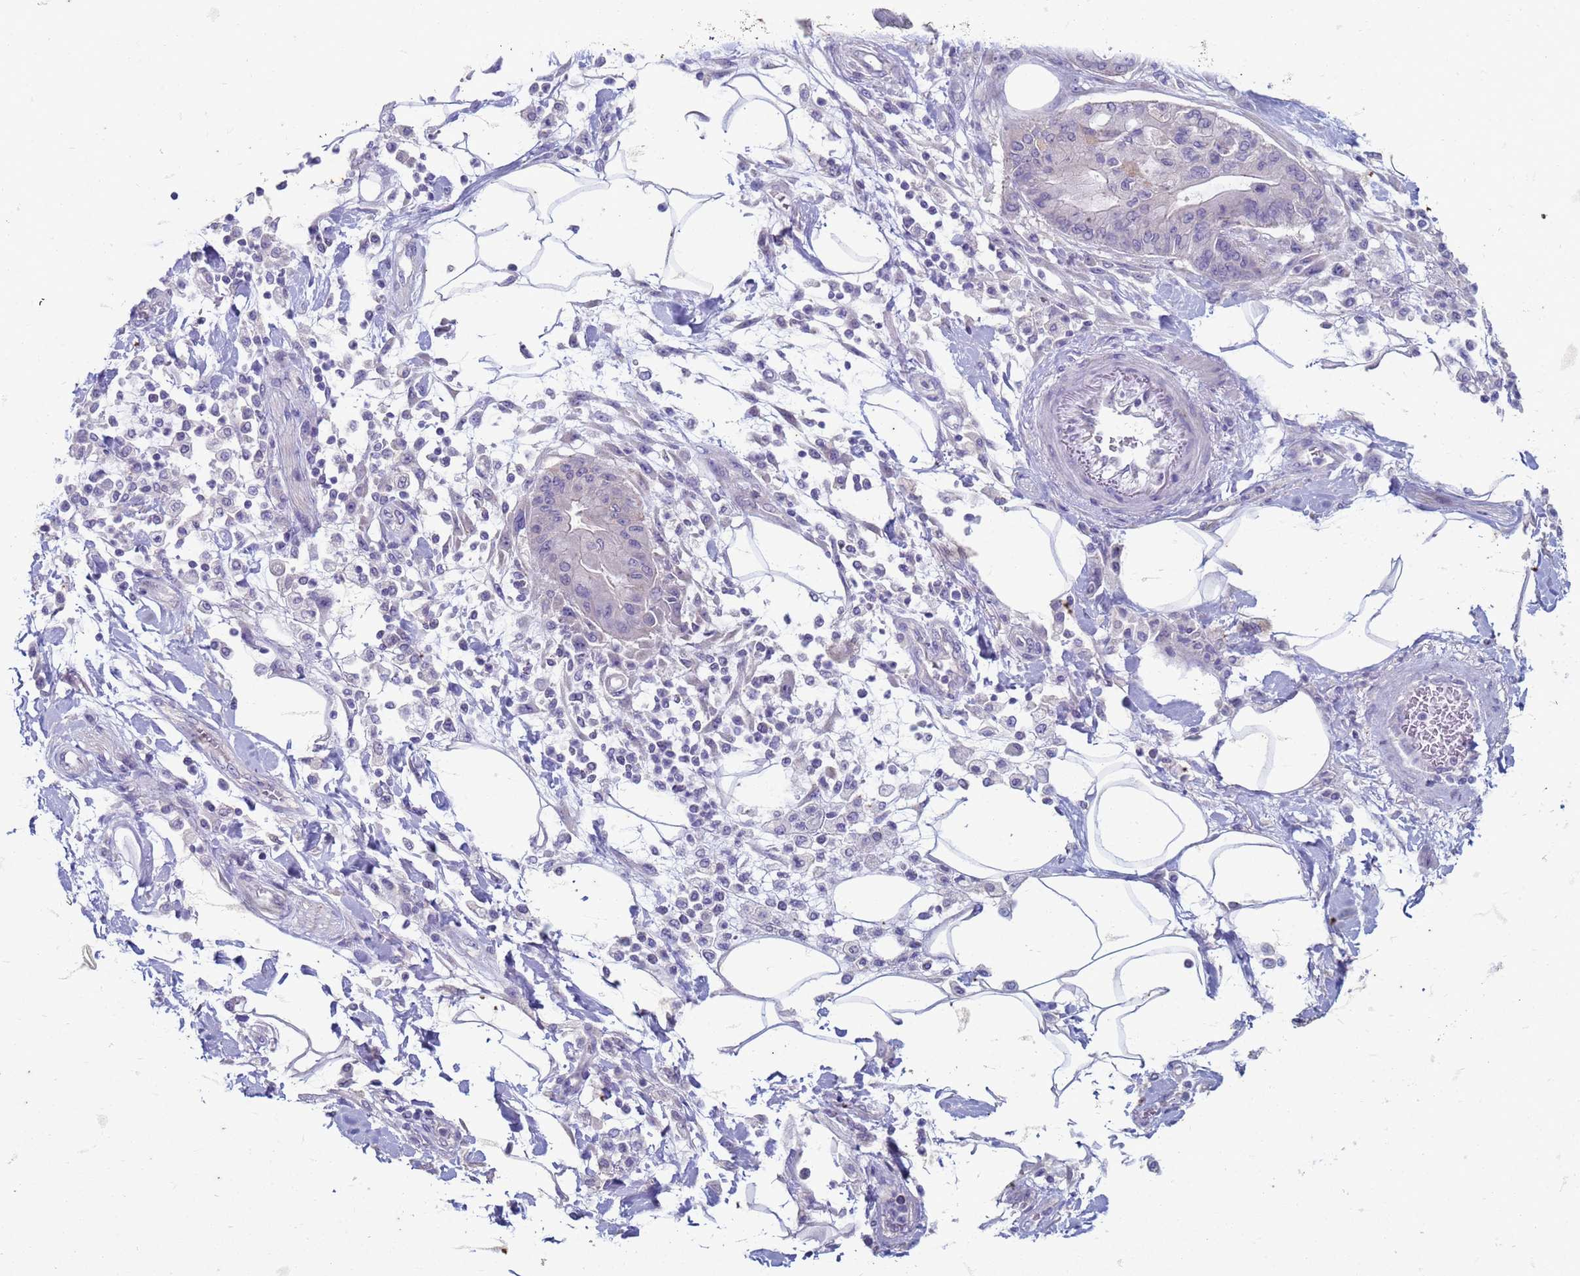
{"staining": {"intensity": "negative", "quantity": "none", "location": "none"}, "tissue": "pancreatic cancer", "cell_type": "Tumor cells", "image_type": "cancer", "snomed": [{"axis": "morphology", "description": "Adenocarcinoma, NOS"}, {"axis": "morphology", "description": "Adenocarcinoma, metastatic, NOS"}, {"axis": "topography", "description": "Lymph node"}, {"axis": "topography", "description": "Pancreas"}, {"axis": "topography", "description": "Duodenum"}], "caption": "Tumor cells are negative for protein expression in human pancreatic cancer (metastatic adenocarcinoma).", "gene": "SUCO", "patient": {"sex": "female", "age": 64}}